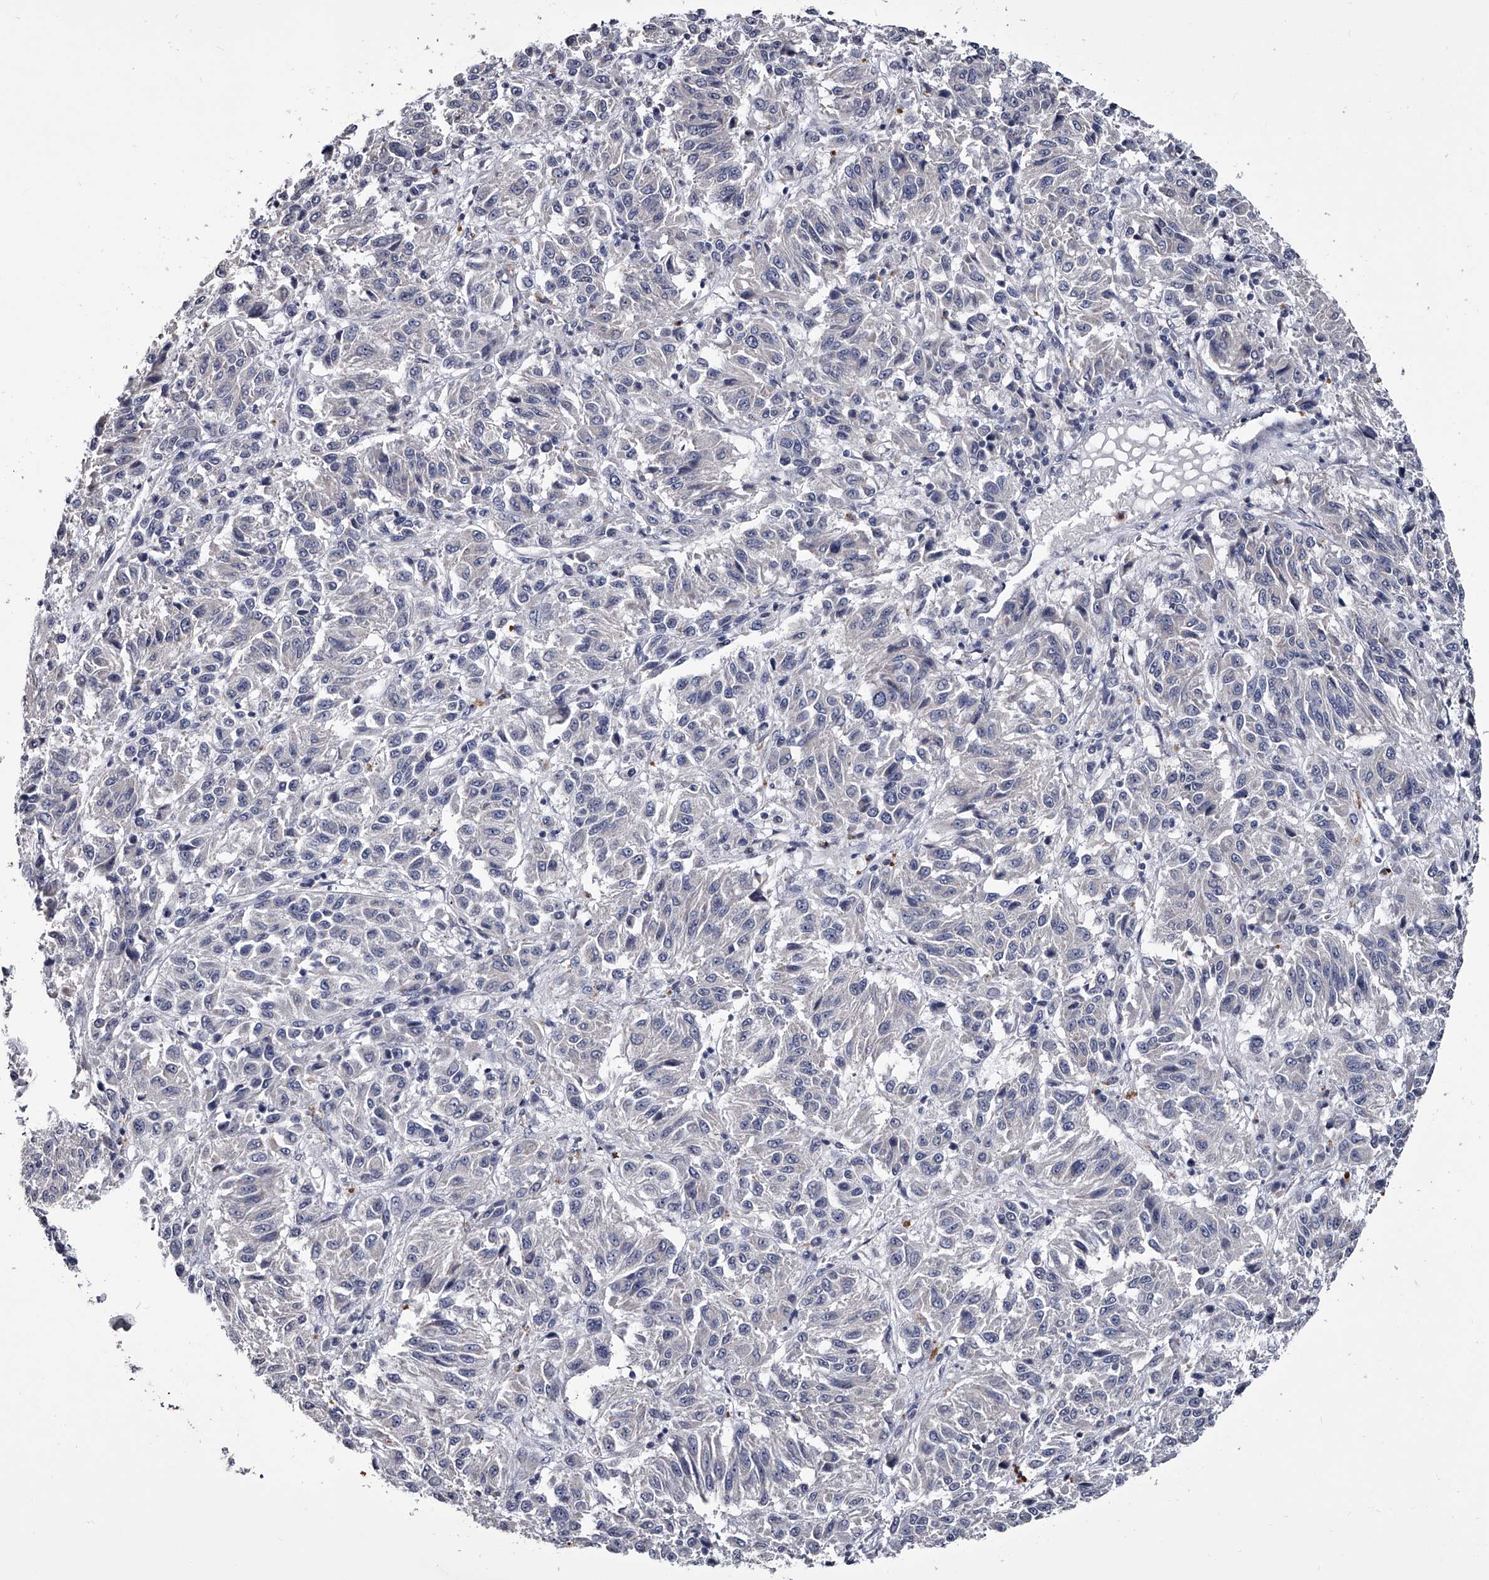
{"staining": {"intensity": "negative", "quantity": "none", "location": "none"}, "tissue": "melanoma", "cell_type": "Tumor cells", "image_type": "cancer", "snomed": [{"axis": "morphology", "description": "Malignant melanoma, Metastatic site"}, {"axis": "topography", "description": "Lung"}], "caption": "Human melanoma stained for a protein using immunohistochemistry reveals no positivity in tumor cells.", "gene": "GAPVD1", "patient": {"sex": "male", "age": 64}}